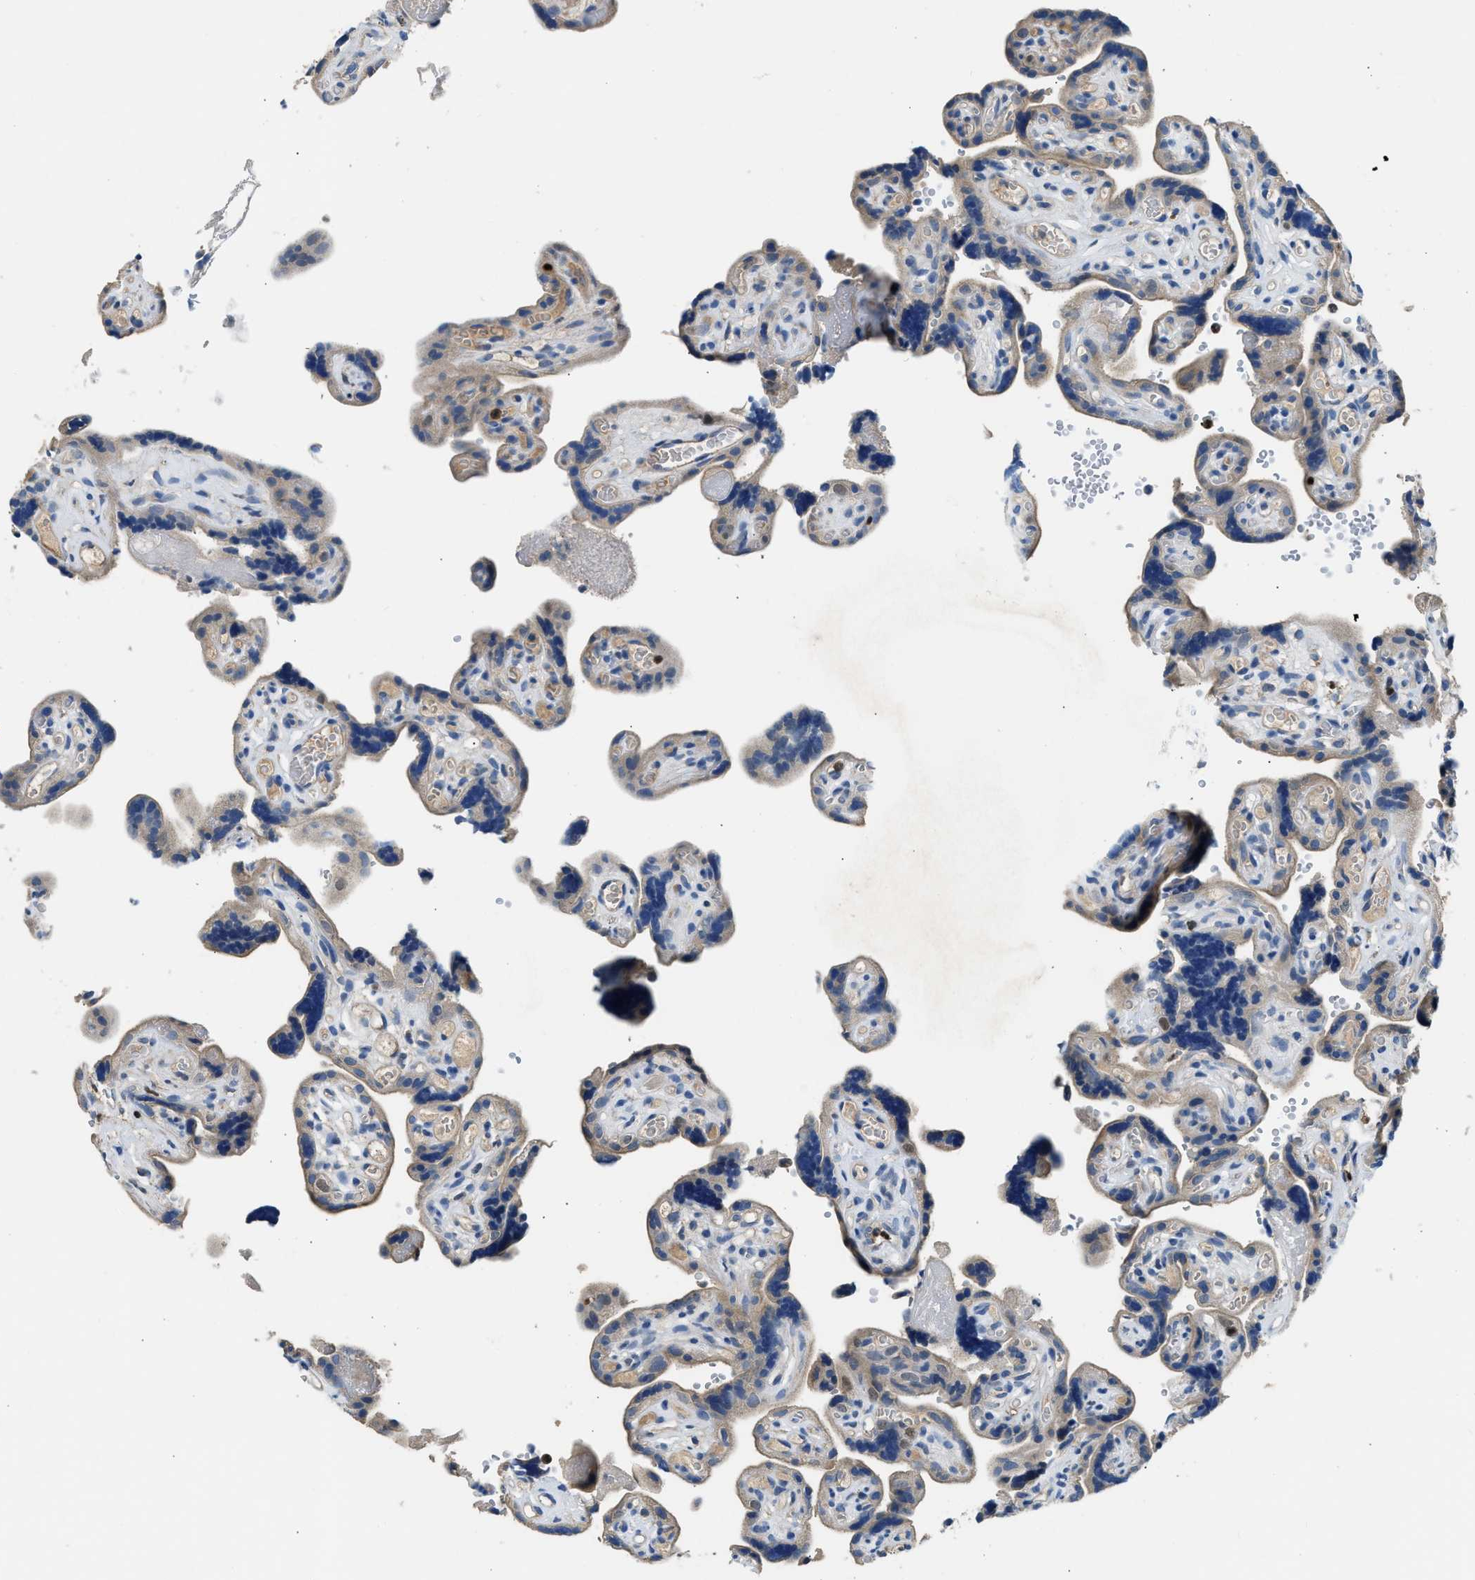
{"staining": {"intensity": "weak", "quantity": "25%-75%", "location": "cytoplasmic/membranous"}, "tissue": "placenta", "cell_type": "Decidual cells", "image_type": "normal", "snomed": [{"axis": "morphology", "description": "Normal tissue, NOS"}, {"axis": "topography", "description": "Placenta"}], "caption": "The immunohistochemical stain labels weak cytoplasmic/membranous expression in decidual cells of normal placenta.", "gene": "TOX", "patient": {"sex": "female", "age": 30}}